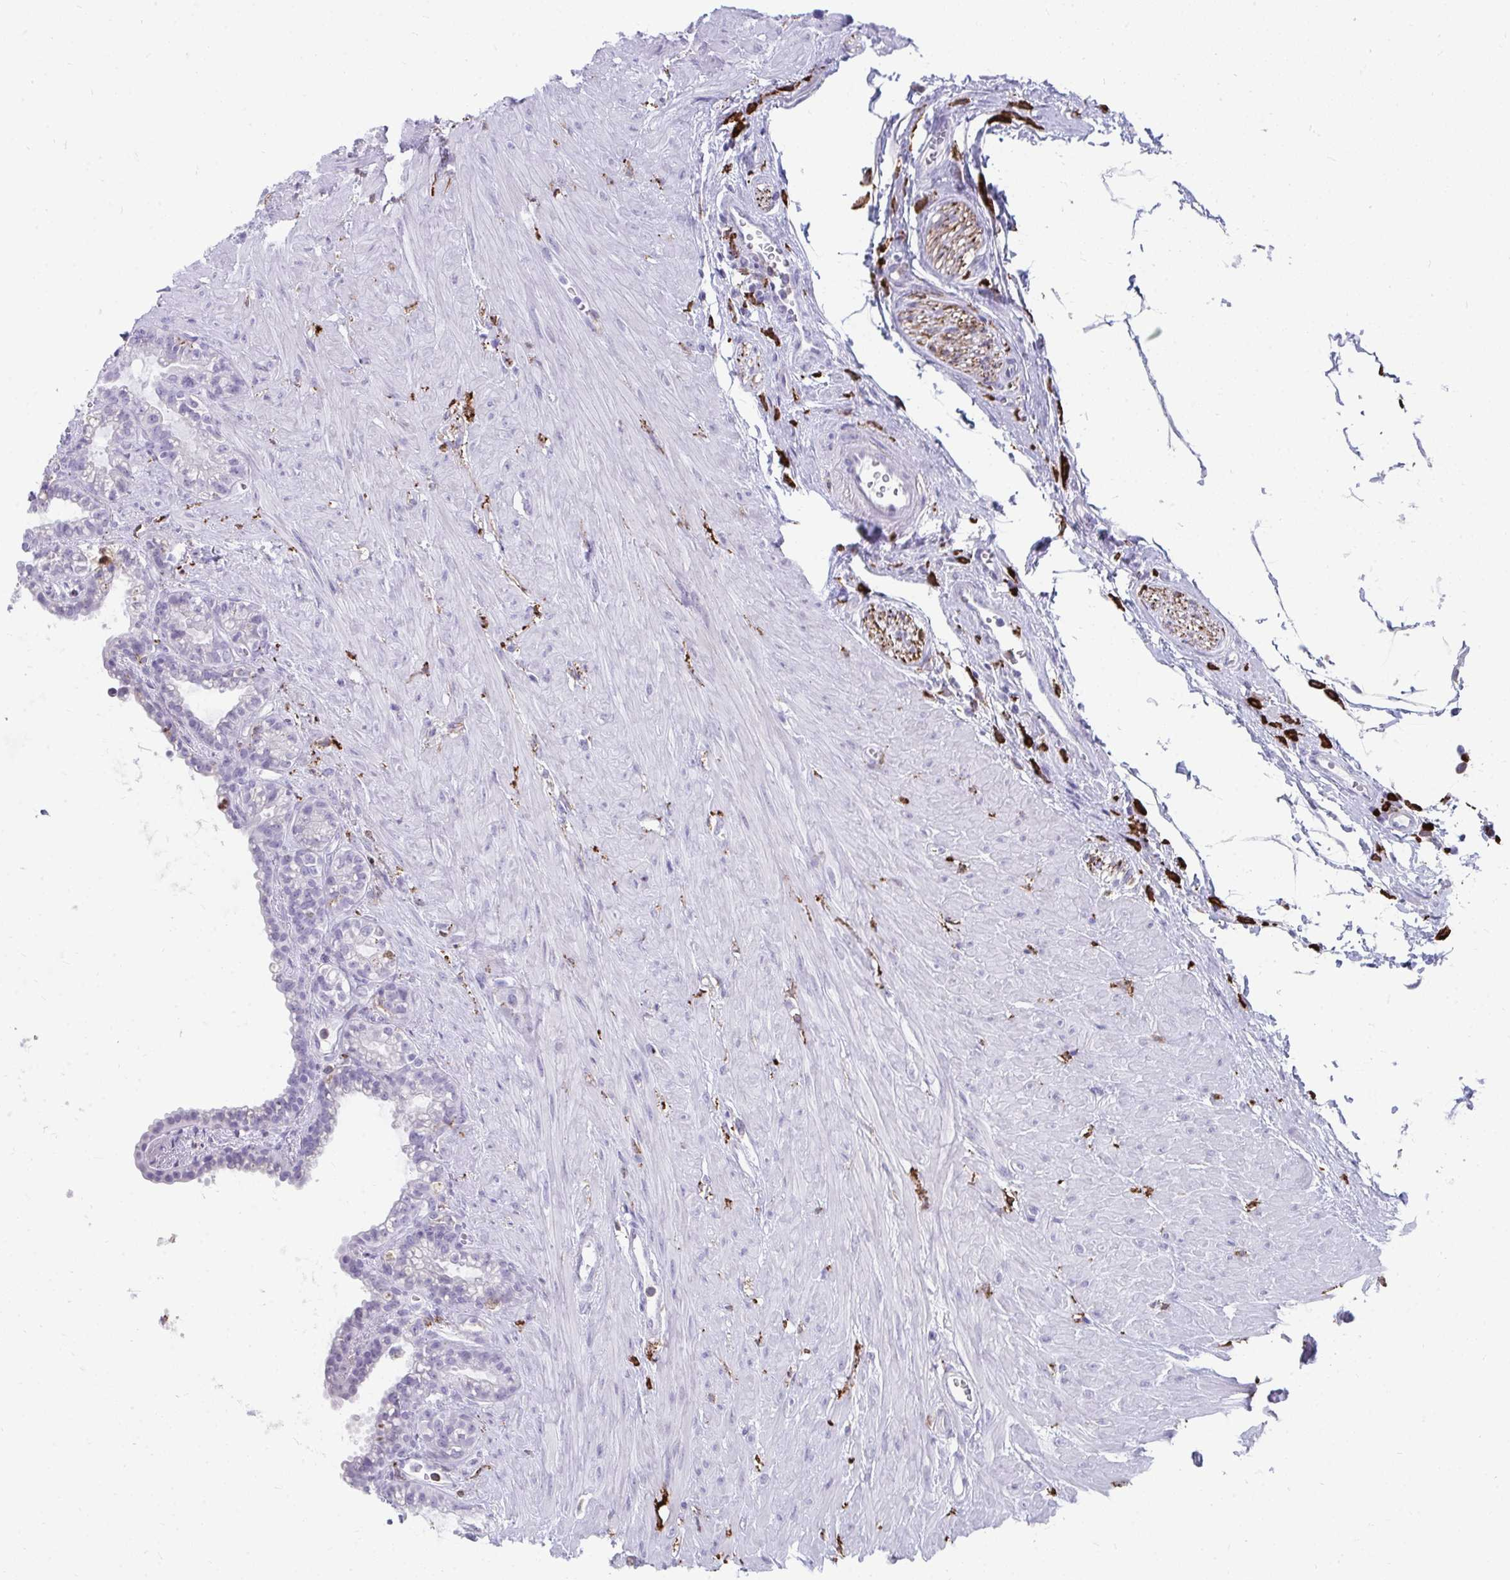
{"staining": {"intensity": "negative", "quantity": "none", "location": "none"}, "tissue": "seminal vesicle", "cell_type": "Glandular cells", "image_type": "normal", "snomed": [{"axis": "morphology", "description": "Normal tissue, NOS"}, {"axis": "topography", "description": "Seminal veicle"}], "caption": "DAB immunohistochemical staining of unremarkable seminal vesicle exhibits no significant positivity in glandular cells. The staining was performed using DAB to visualize the protein expression in brown, while the nuclei were stained in blue with hematoxylin (Magnification: 20x).", "gene": "CD163", "patient": {"sex": "male", "age": 76}}